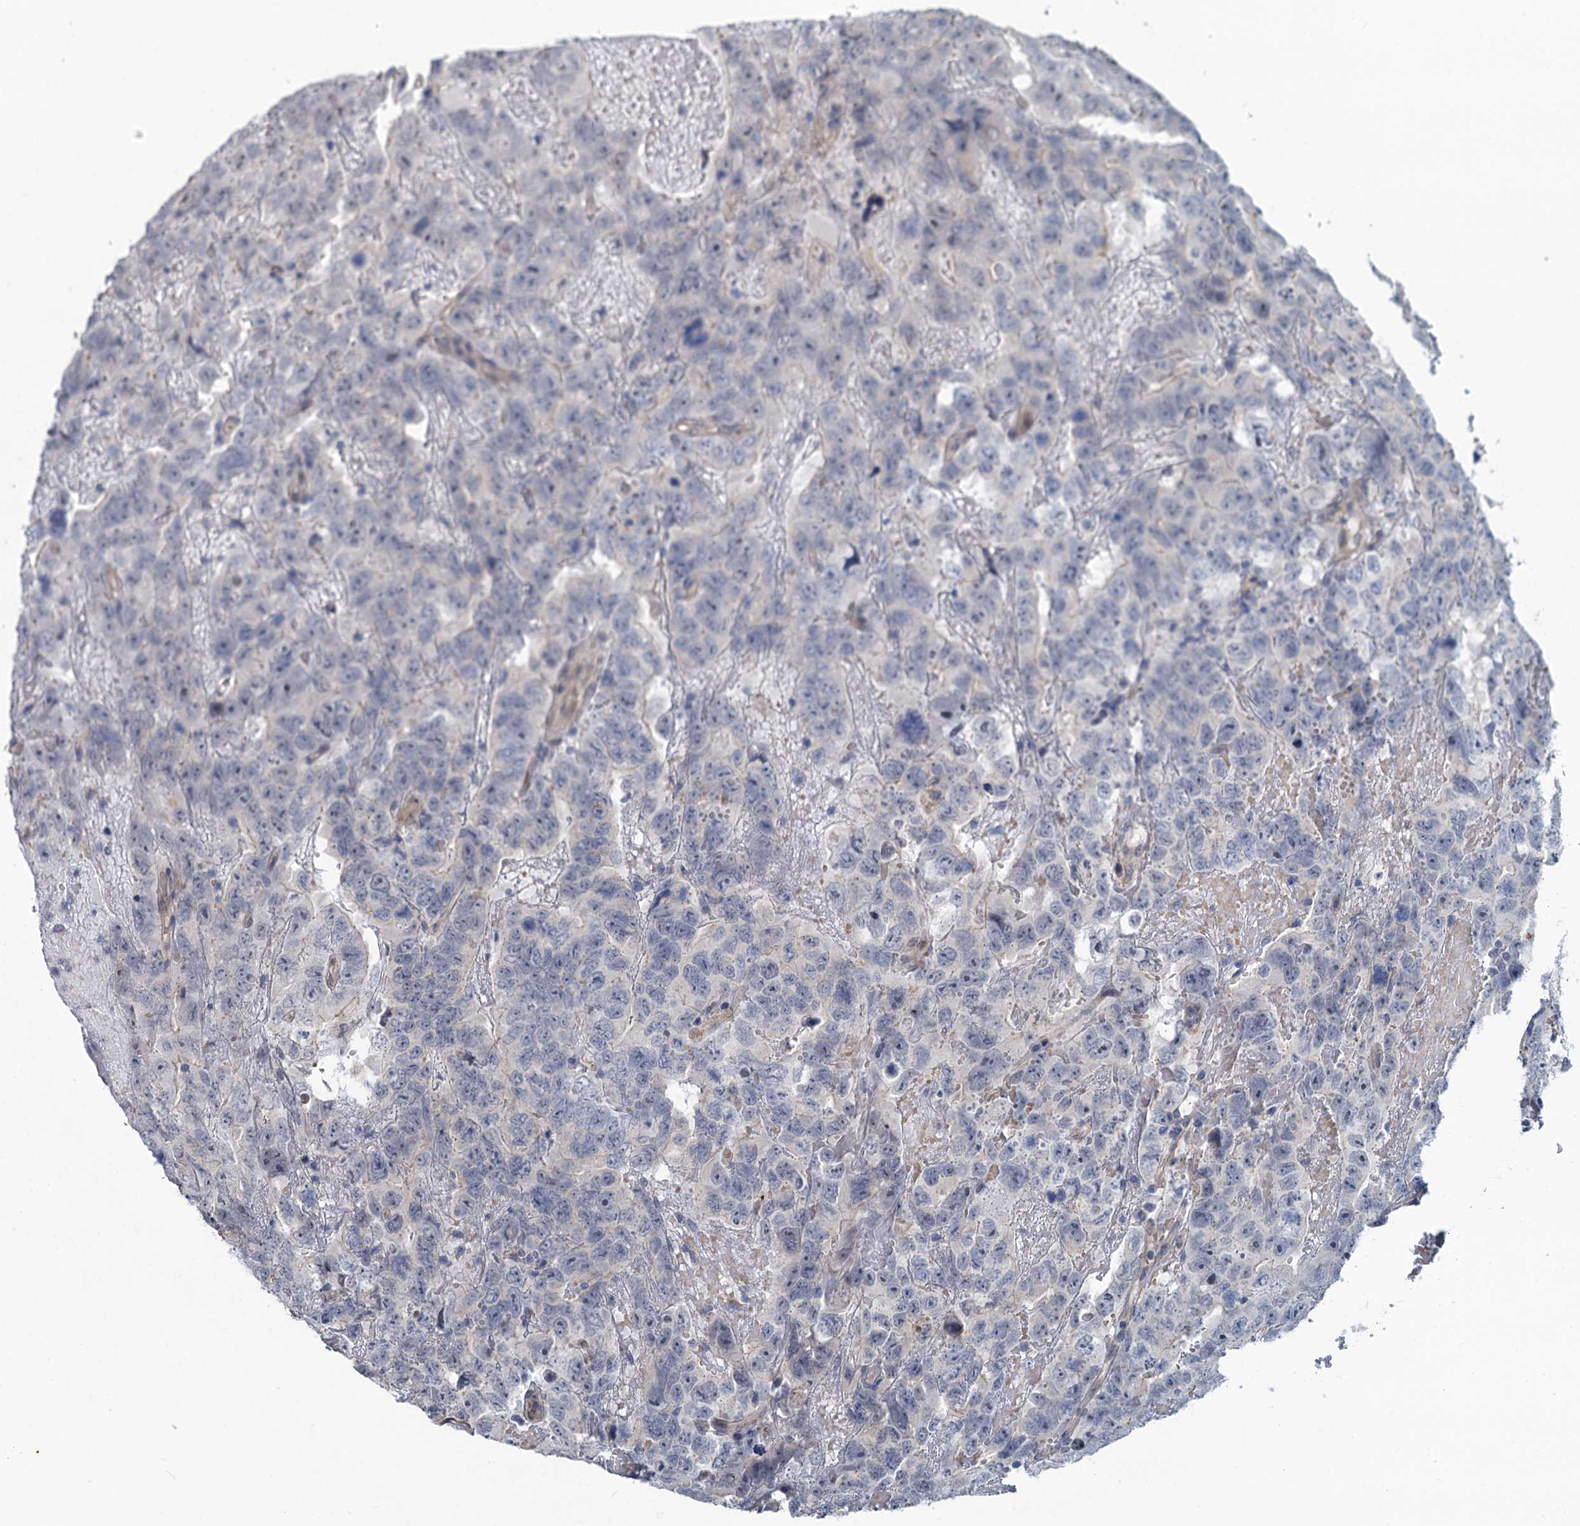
{"staining": {"intensity": "negative", "quantity": "none", "location": "none"}, "tissue": "testis cancer", "cell_type": "Tumor cells", "image_type": "cancer", "snomed": [{"axis": "morphology", "description": "Carcinoma, Embryonal, NOS"}, {"axis": "topography", "description": "Testis"}], "caption": "Immunohistochemical staining of human testis cancer displays no significant staining in tumor cells.", "gene": "MYO16", "patient": {"sex": "male", "age": 45}}